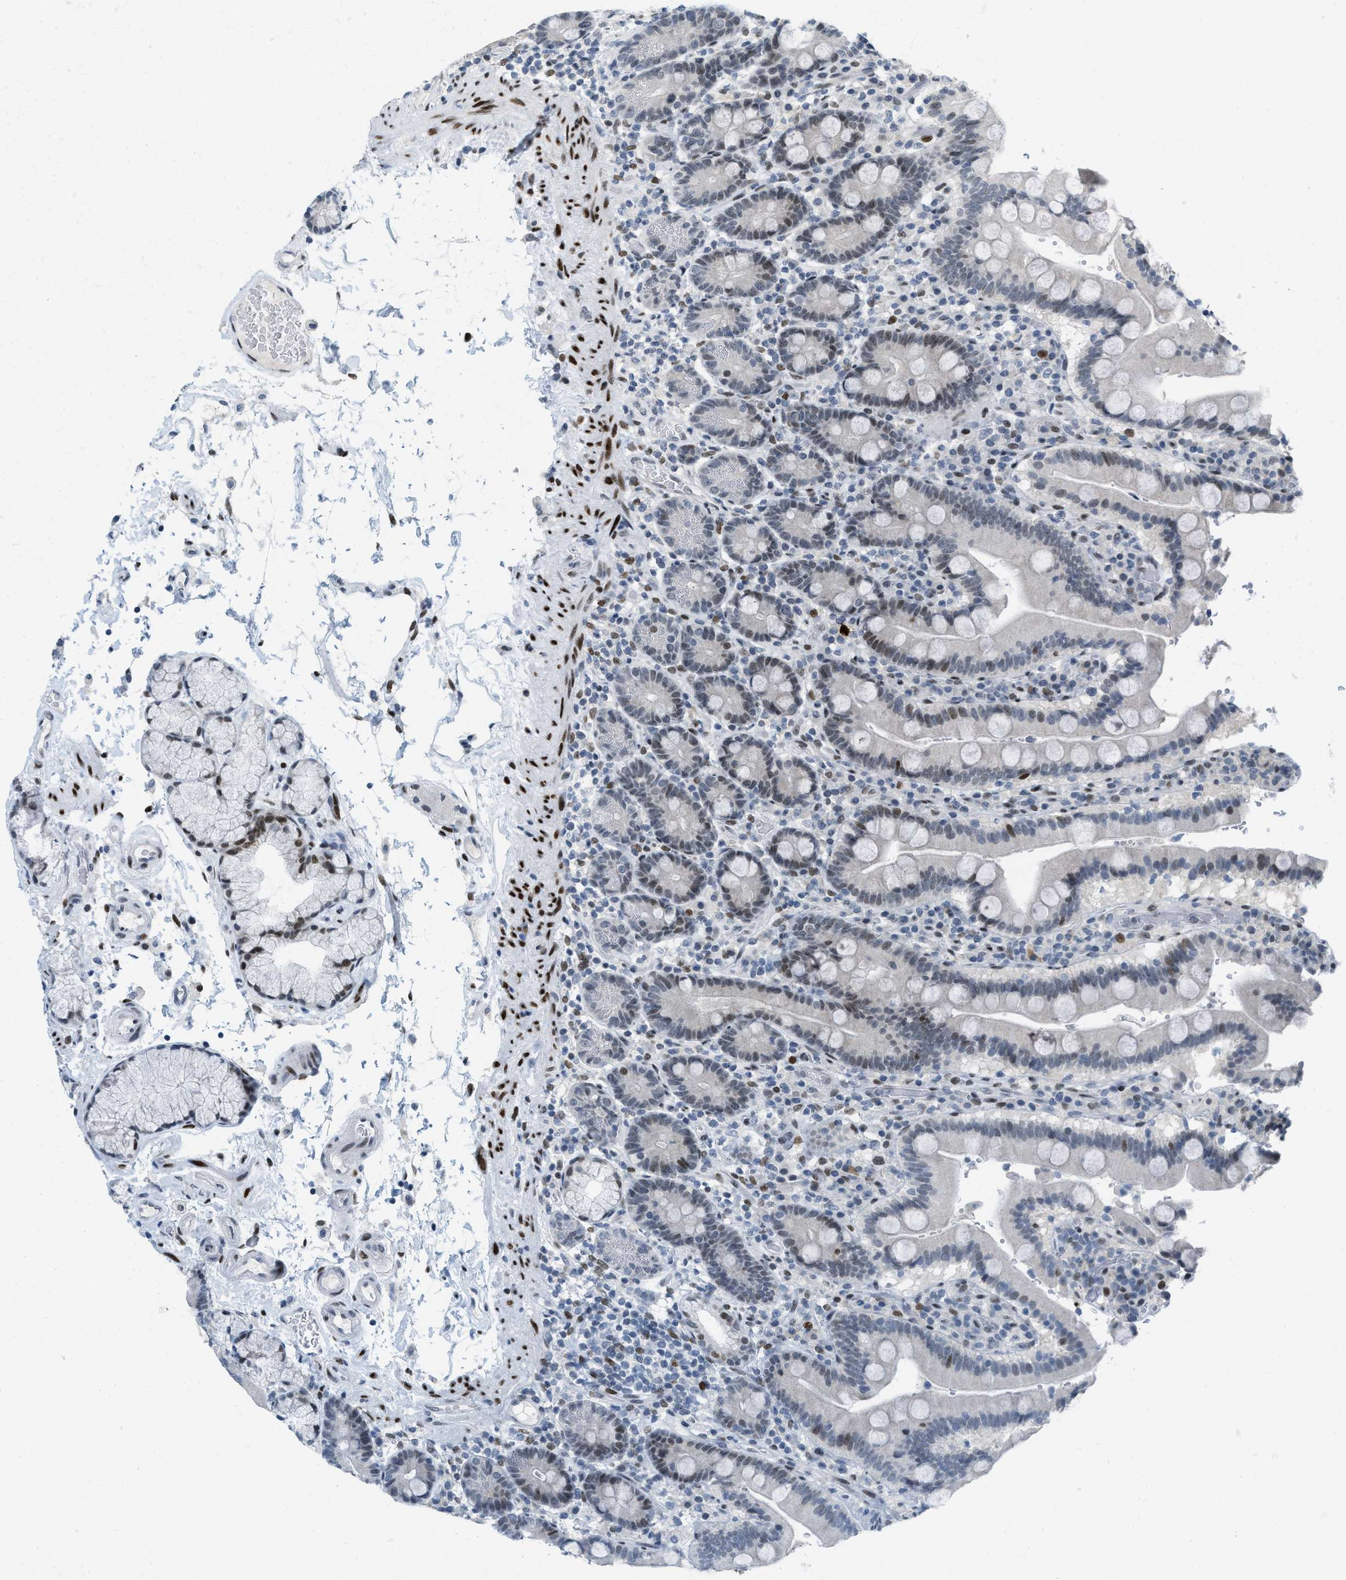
{"staining": {"intensity": "moderate", "quantity": "25%-75%", "location": "nuclear"}, "tissue": "duodenum", "cell_type": "Glandular cells", "image_type": "normal", "snomed": [{"axis": "morphology", "description": "Normal tissue, NOS"}, {"axis": "topography", "description": "Small intestine, NOS"}], "caption": "Immunohistochemistry (IHC) (DAB (3,3'-diaminobenzidine)) staining of unremarkable human duodenum shows moderate nuclear protein positivity in approximately 25%-75% of glandular cells. The staining was performed using DAB (3,3'-diaminobenzidine) to visualize the protein expression in brown, while the nuclei were stained in blue with hematoxylin (Magnification: 20x).", "gene": "PBX1", "patient": {"sex": "female", "age": 71}}